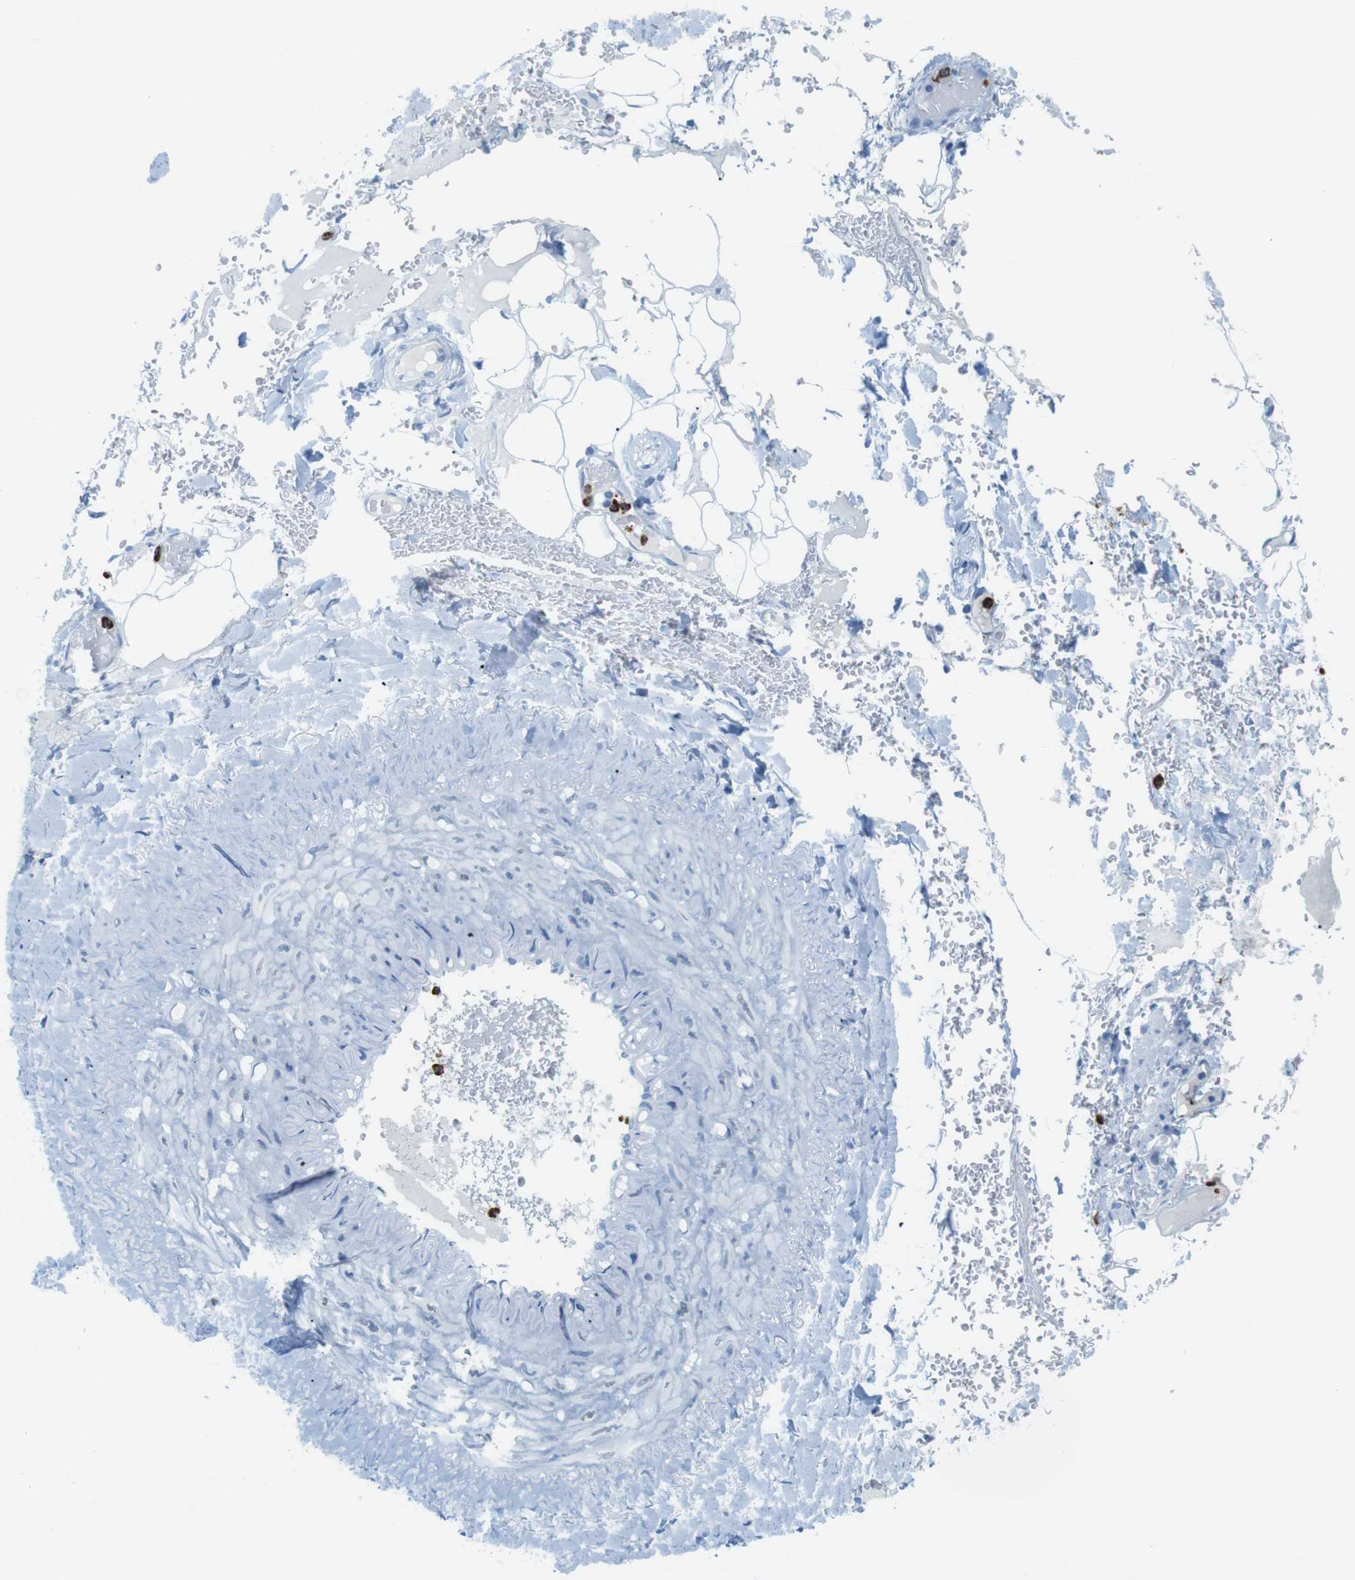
{"staining": {"intensity": "negative", "quantity": "none", "location": "none"}, "tissue": "adipose tissue", "cell_type": "Adipocytes", "image_type": "normal", "snomed": [{"axis": "morphology", "description": "Normal tissue, NOS"}, {"axis": "topography", "description": "Peripheral nerve tissue"}], "caption": "Photomicrograph shows no significant protein expression in adipocytes of normal adipose tissue.", "gene": "MCEMP1", "patient": {"sex": "male", "age": 70}}